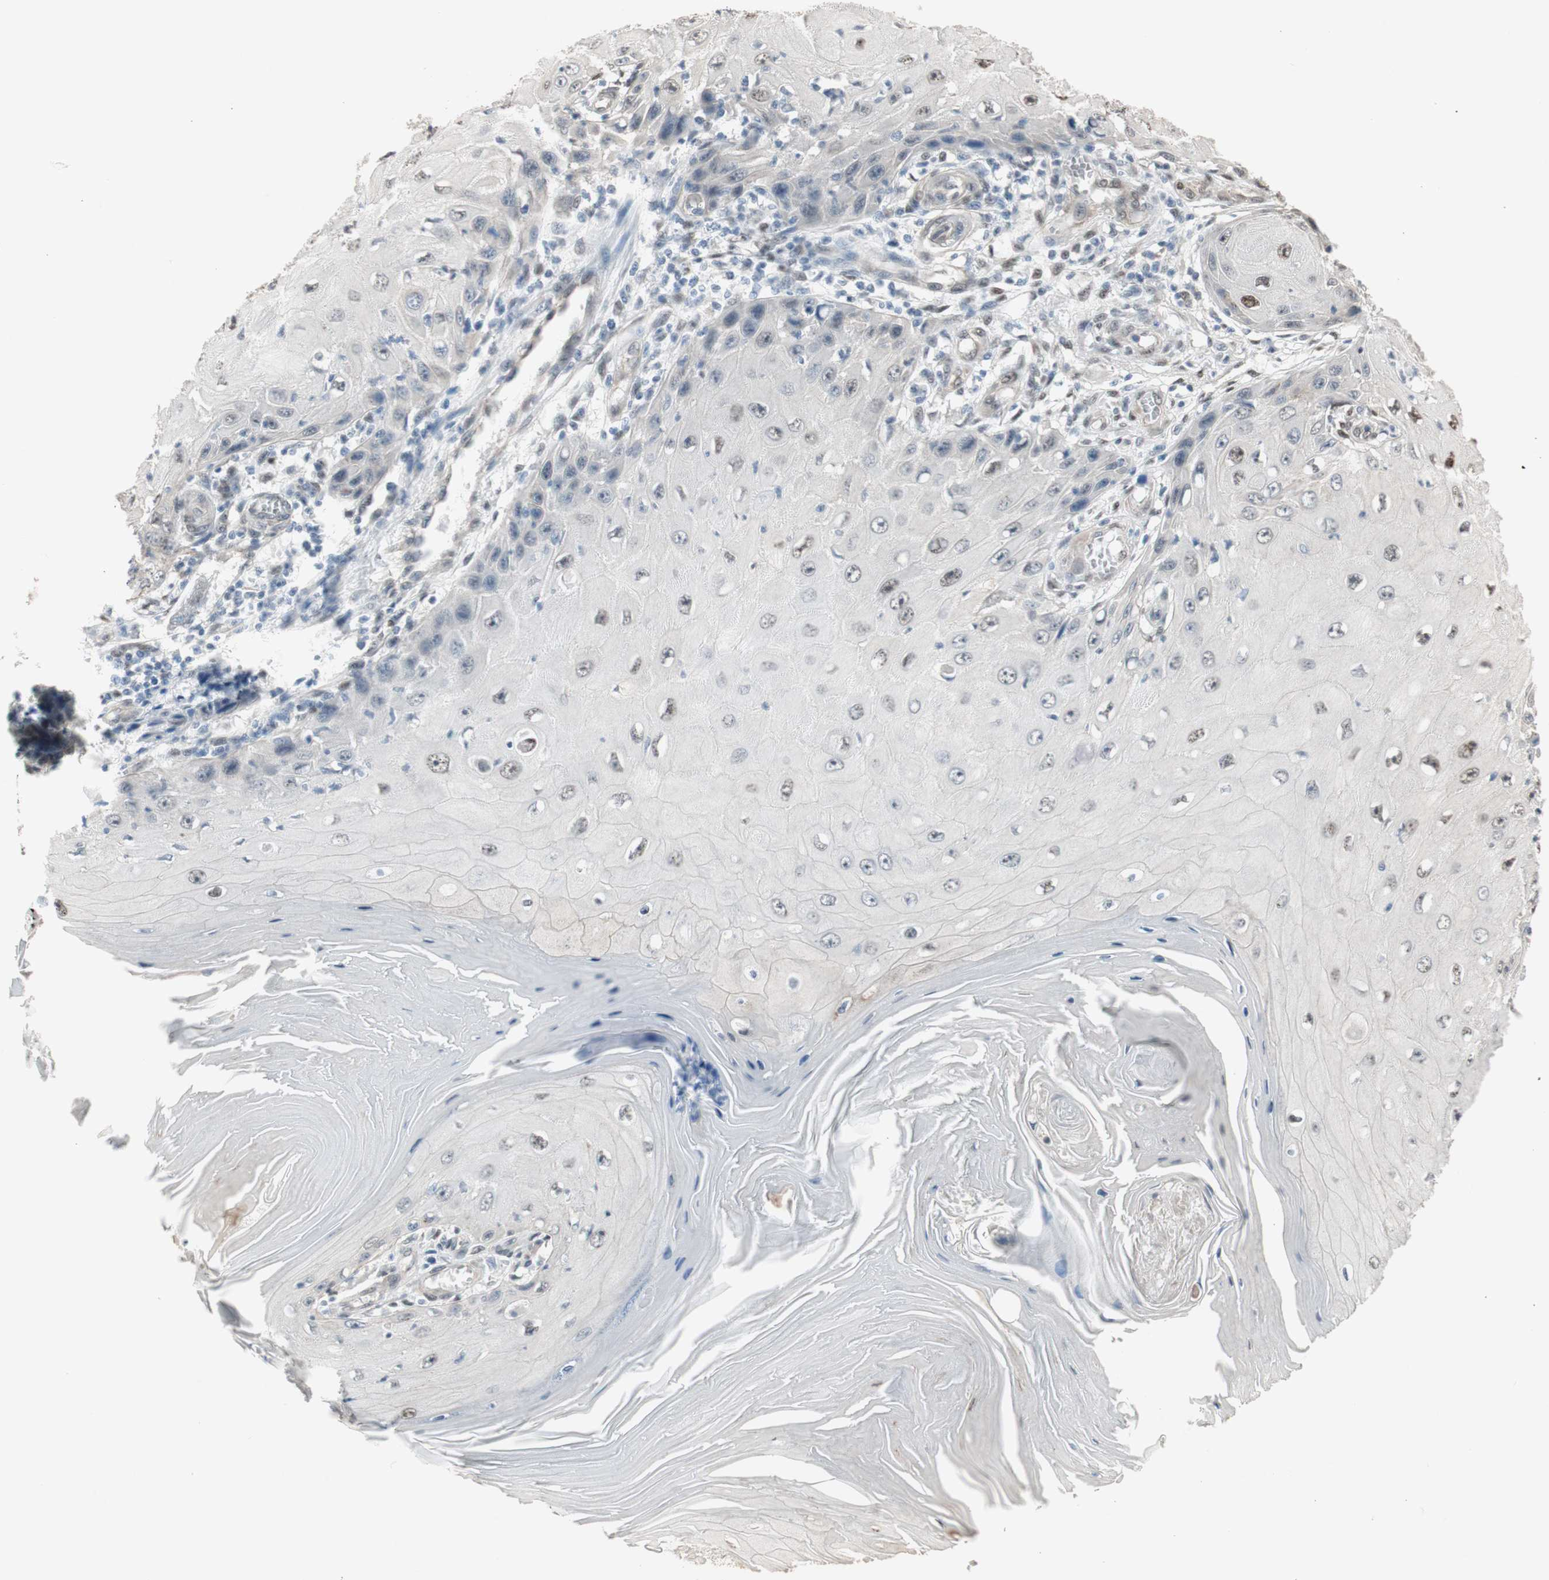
{"staining": {"intensity": "weak", "quantity": "<25%", "location": "nuclear"}, "tissue": "skin cancer", "cell_type": "Tumor cells", "image_type": "cancer", "snomed": [{"axis": "morphology", "description": "Squamous cell carcinoma, NOS"}, {"axis": "topography", "description": "Skin"}], "caption": "Tumor cells show no significant protein positivity in squamous cell carcinoma (skin).", "gene": "PML", "patient": {"sex": "female", "age": 73}}